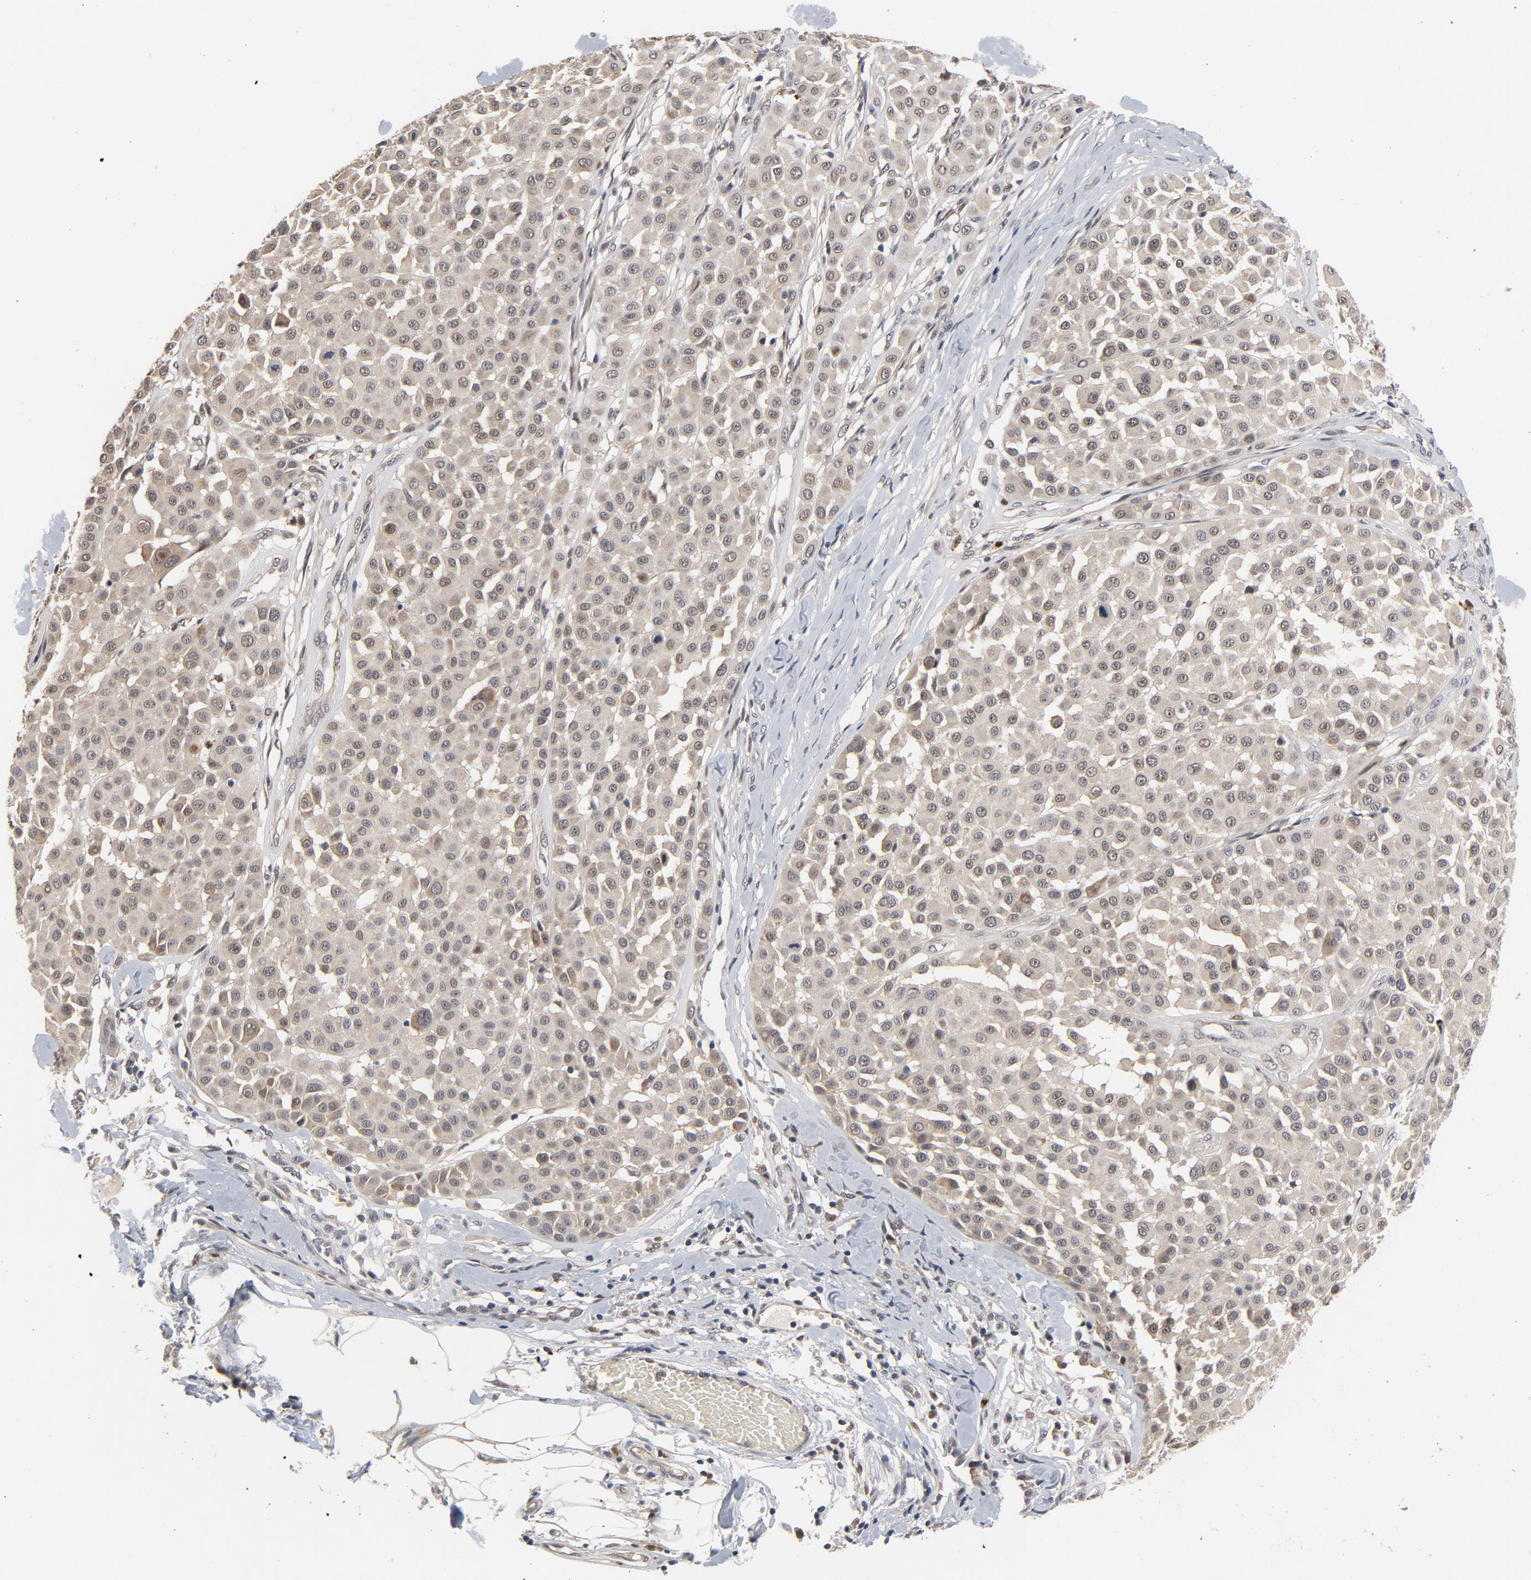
{"staining": {"intensity": "negative", "quantity": "none", "location": "none"}, "tissue": "melanoma", "cell_type": "Tumor cells", "image_type": "cancer", "snomed": [{"axis": "morphology", "description": "Malignant melanoma, Metastatic site"}, {"axis": "topography", "description": "Soft tissue"}], "caption": "This is an immunohistochemistry (IHC) photomicrograph of malignant melanoma (metastatic site). There is no staining in tumor cells.", "gene": "RTL5", "patient": {"sex": "male", "age": 41}}